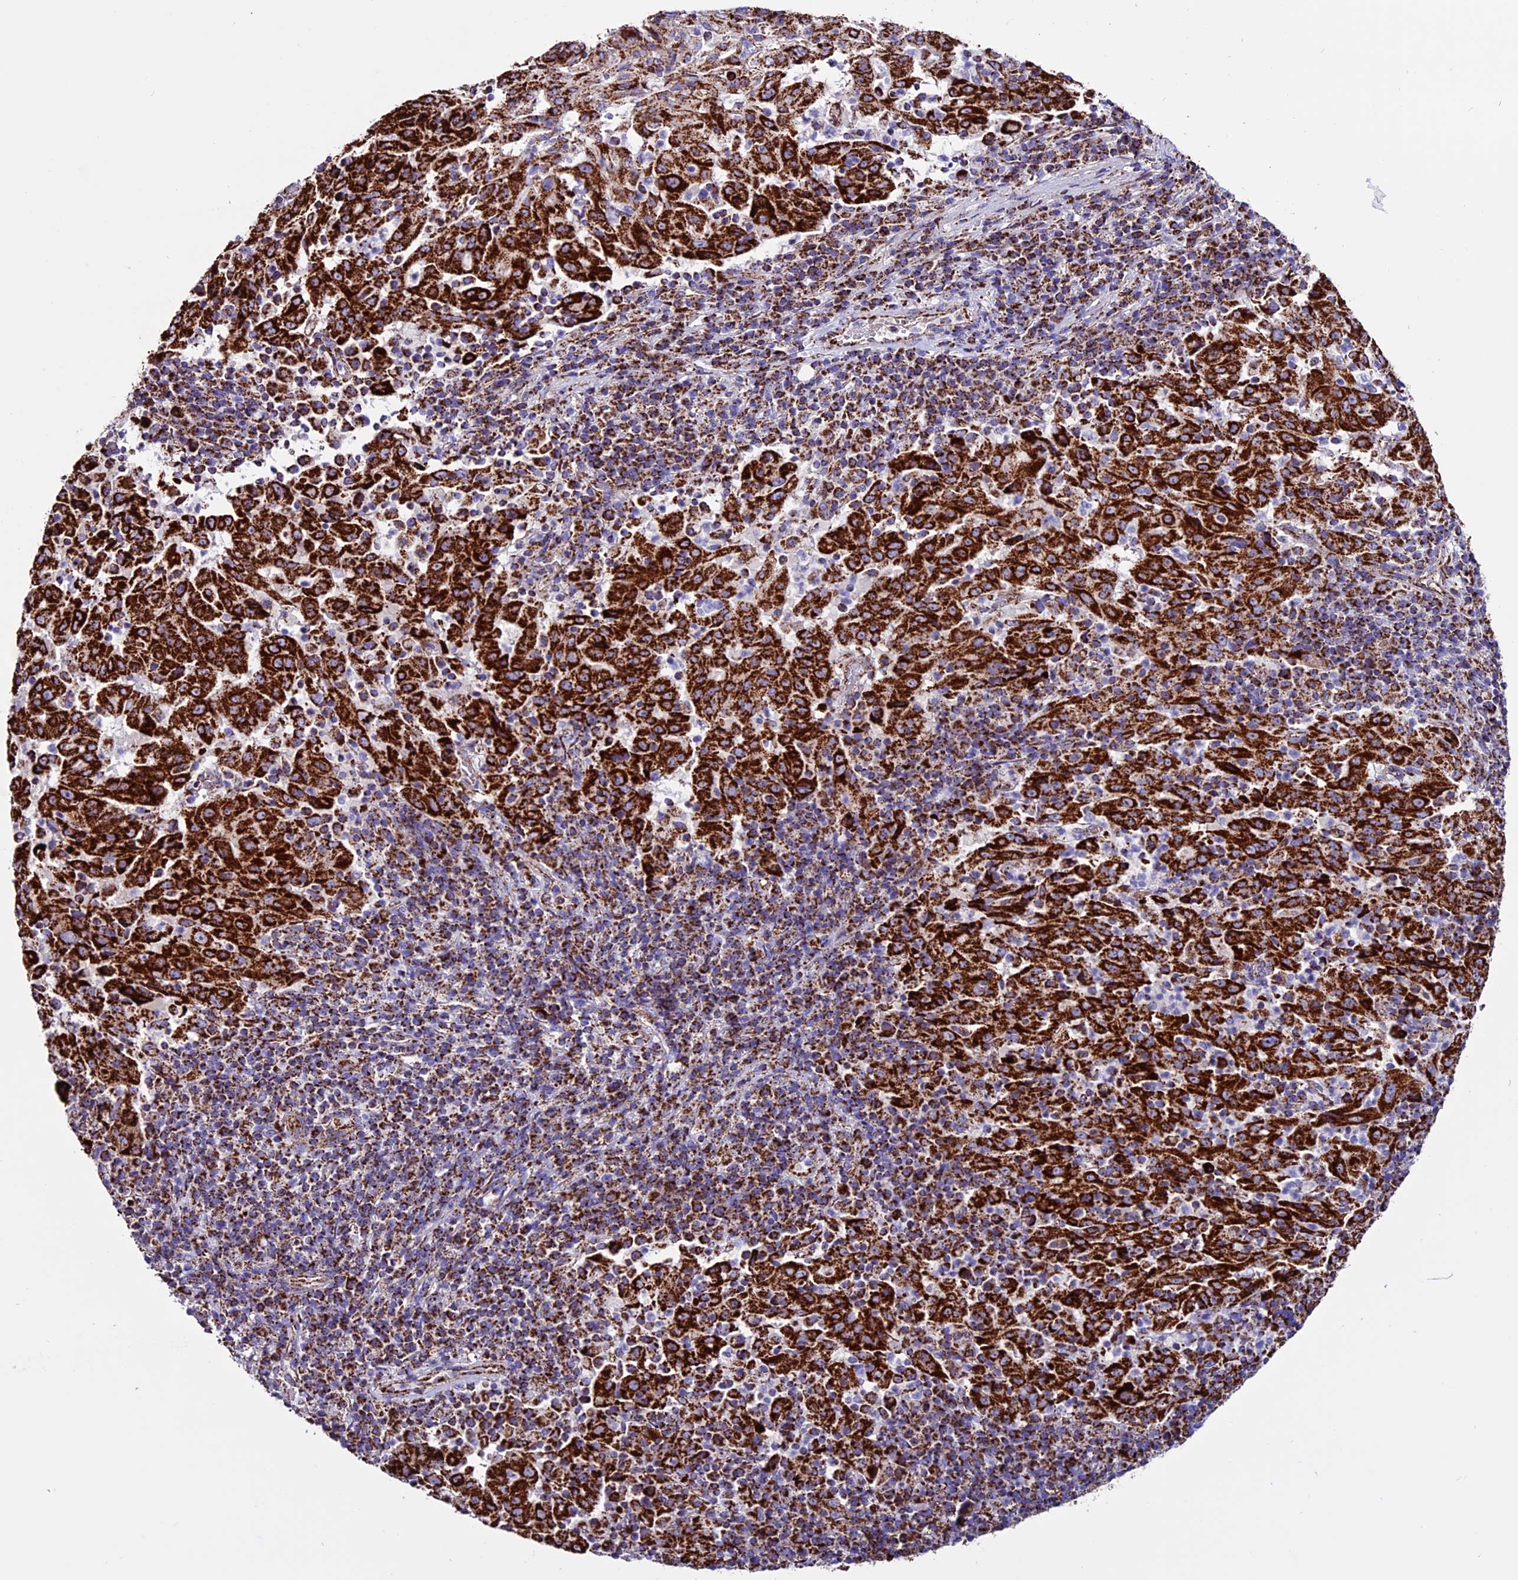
{"staining": {"intensity": "strong", "quantity": ">75%", "location": "cytoplasmic/membranous"}, "tissue": "pancreatic cancer", "cell_type": "Tumor cells", "image_type": "cancer", "snomed": [{"axis": "morphology", "description": "Adenocarcinoma, NOS"}, {"axis": "topography", "description": "Pancreas"}], "caption": "The photomicrograph reveals immunohistochemical staining of pancreatic cancer (adenocarcinoma). There is strong cytoplasmic/membranous expression is present in approximately >75% of tumor cells.", "gene": "CX3CL1", "patient": {"sex": "male", "age": 63}}